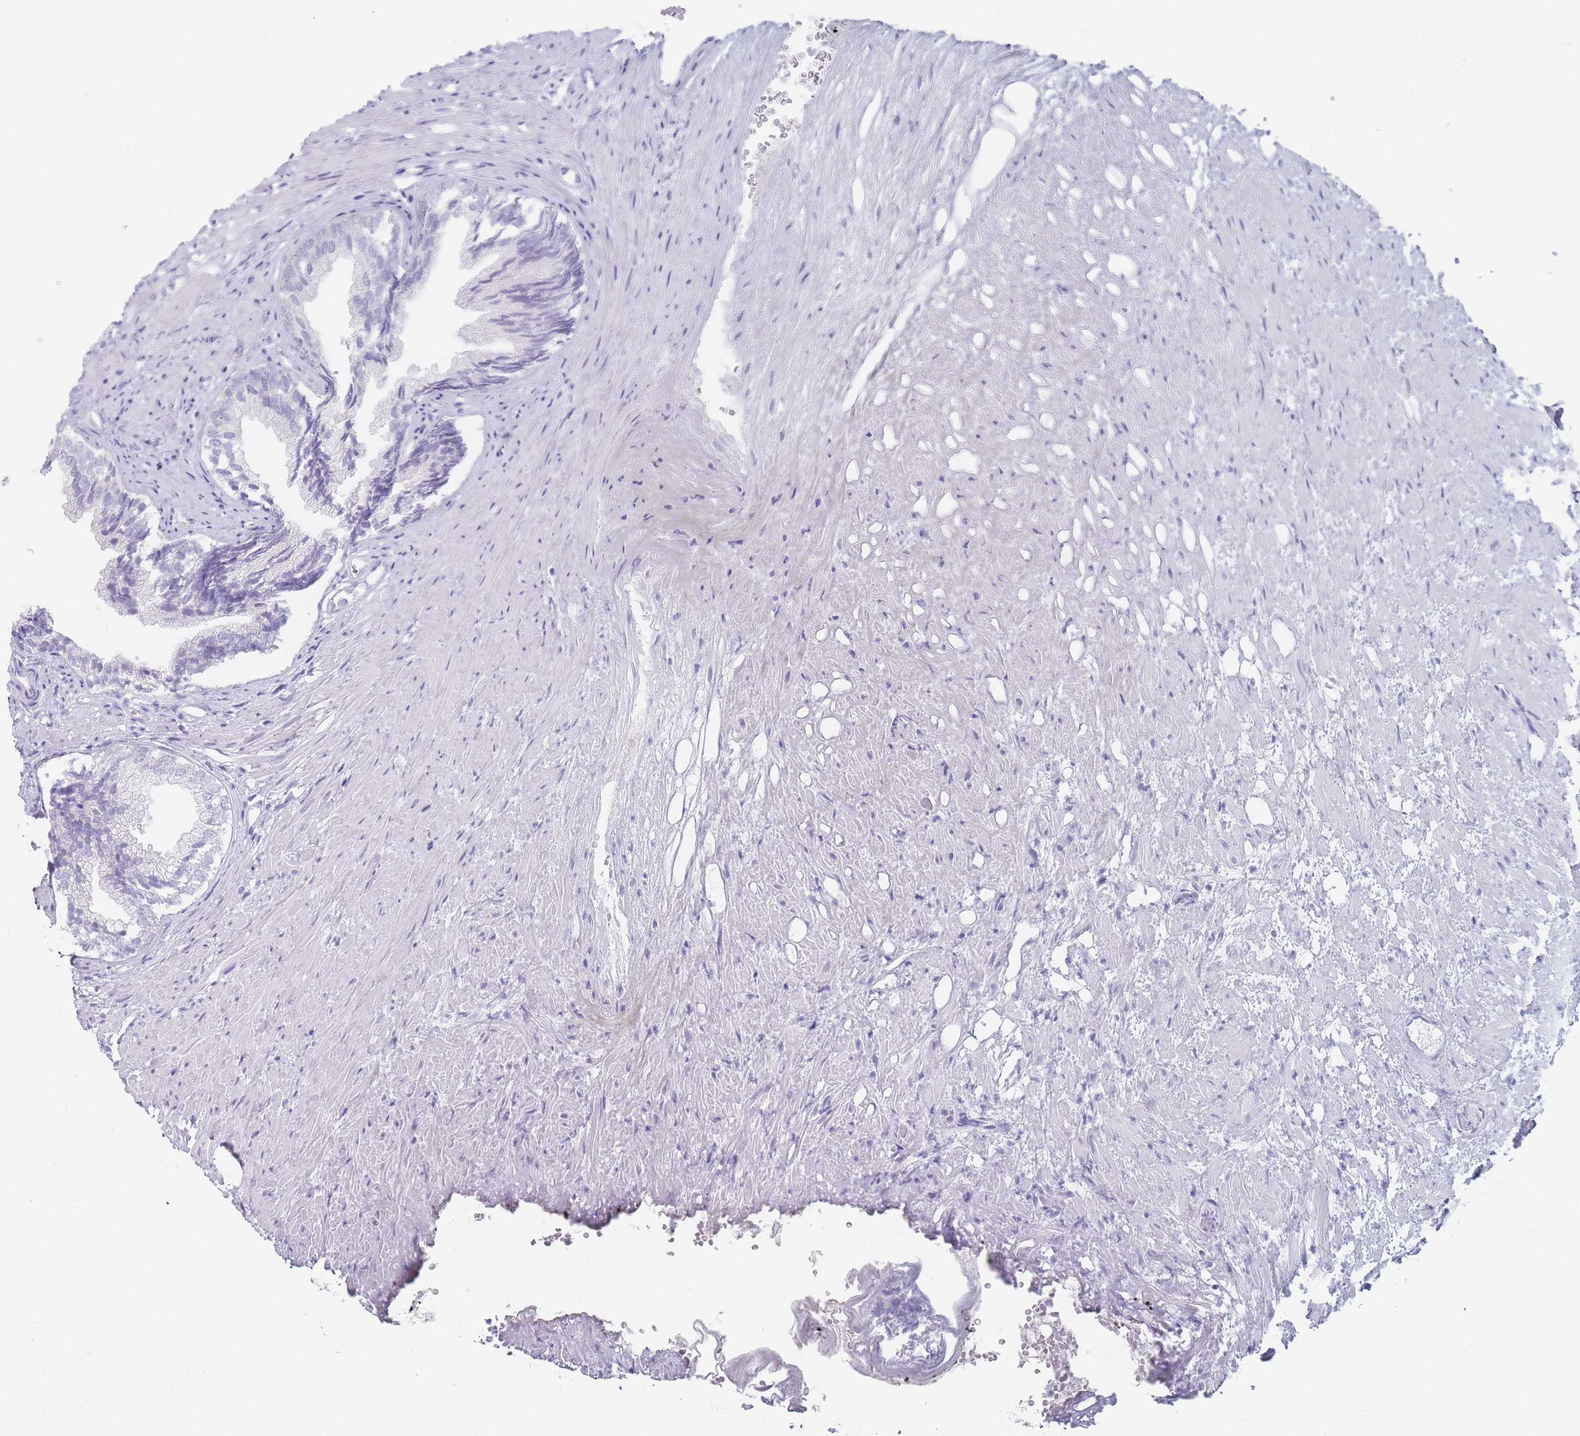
{"staining": {"intensity": "negative", "quantity": "none", "location": "none"}, "tissue": "prostate", "cell_type": "Glandular cells", "image_type": "normal", "snomed": [{"axis": "morphology", "description": "Normal tissue, NOS"}, {"axis": "topography", "description": "Prostate"}], "caption": "A micrograph of prostate stained for a protein demonstrates no brown staining in glandular cells. (DAB immunohistochemistry (IHC), high magnification).", "gene": "IMPG1", "patient": {"sex": "male", "age": 76}}